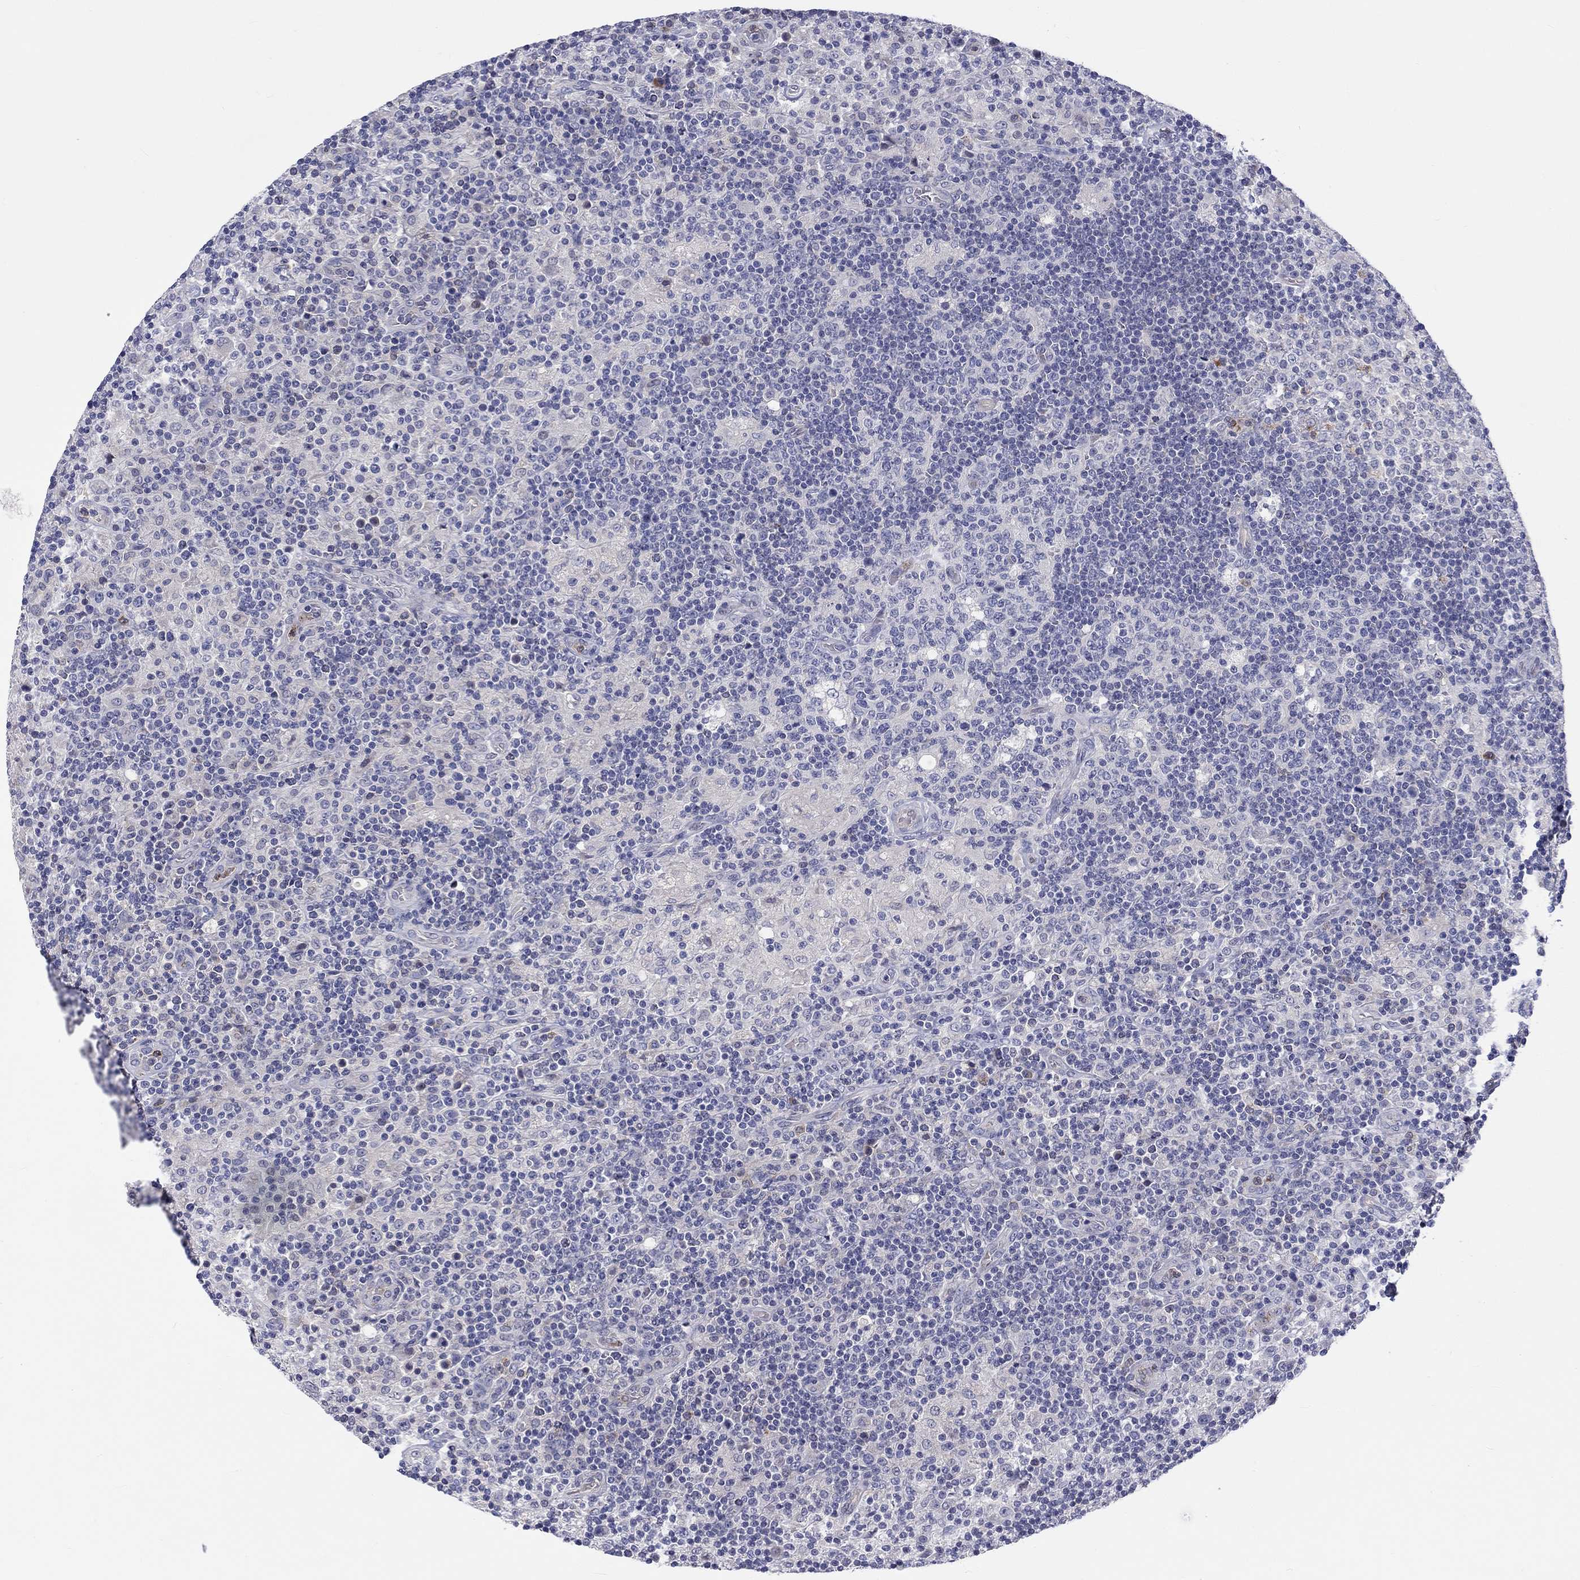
{"staining": {"intensity": "negative", "quantity": "none", "location": "none"}, "tissue": "lymphoma", "cell_type": "Tumor cells", "image_type": "cancer", "snomed": [{"axis": "morphology", "description": "Hodgkin's disease, NOS"}, {"axis": "topography", "description": "Lymph node"}], "caption": "Lymphoma stained for a protein using immunohistochemistry reveals no staining tumor cells.", "gene": "ABCG4", "patient": {"sex": "male", "age": 70}}